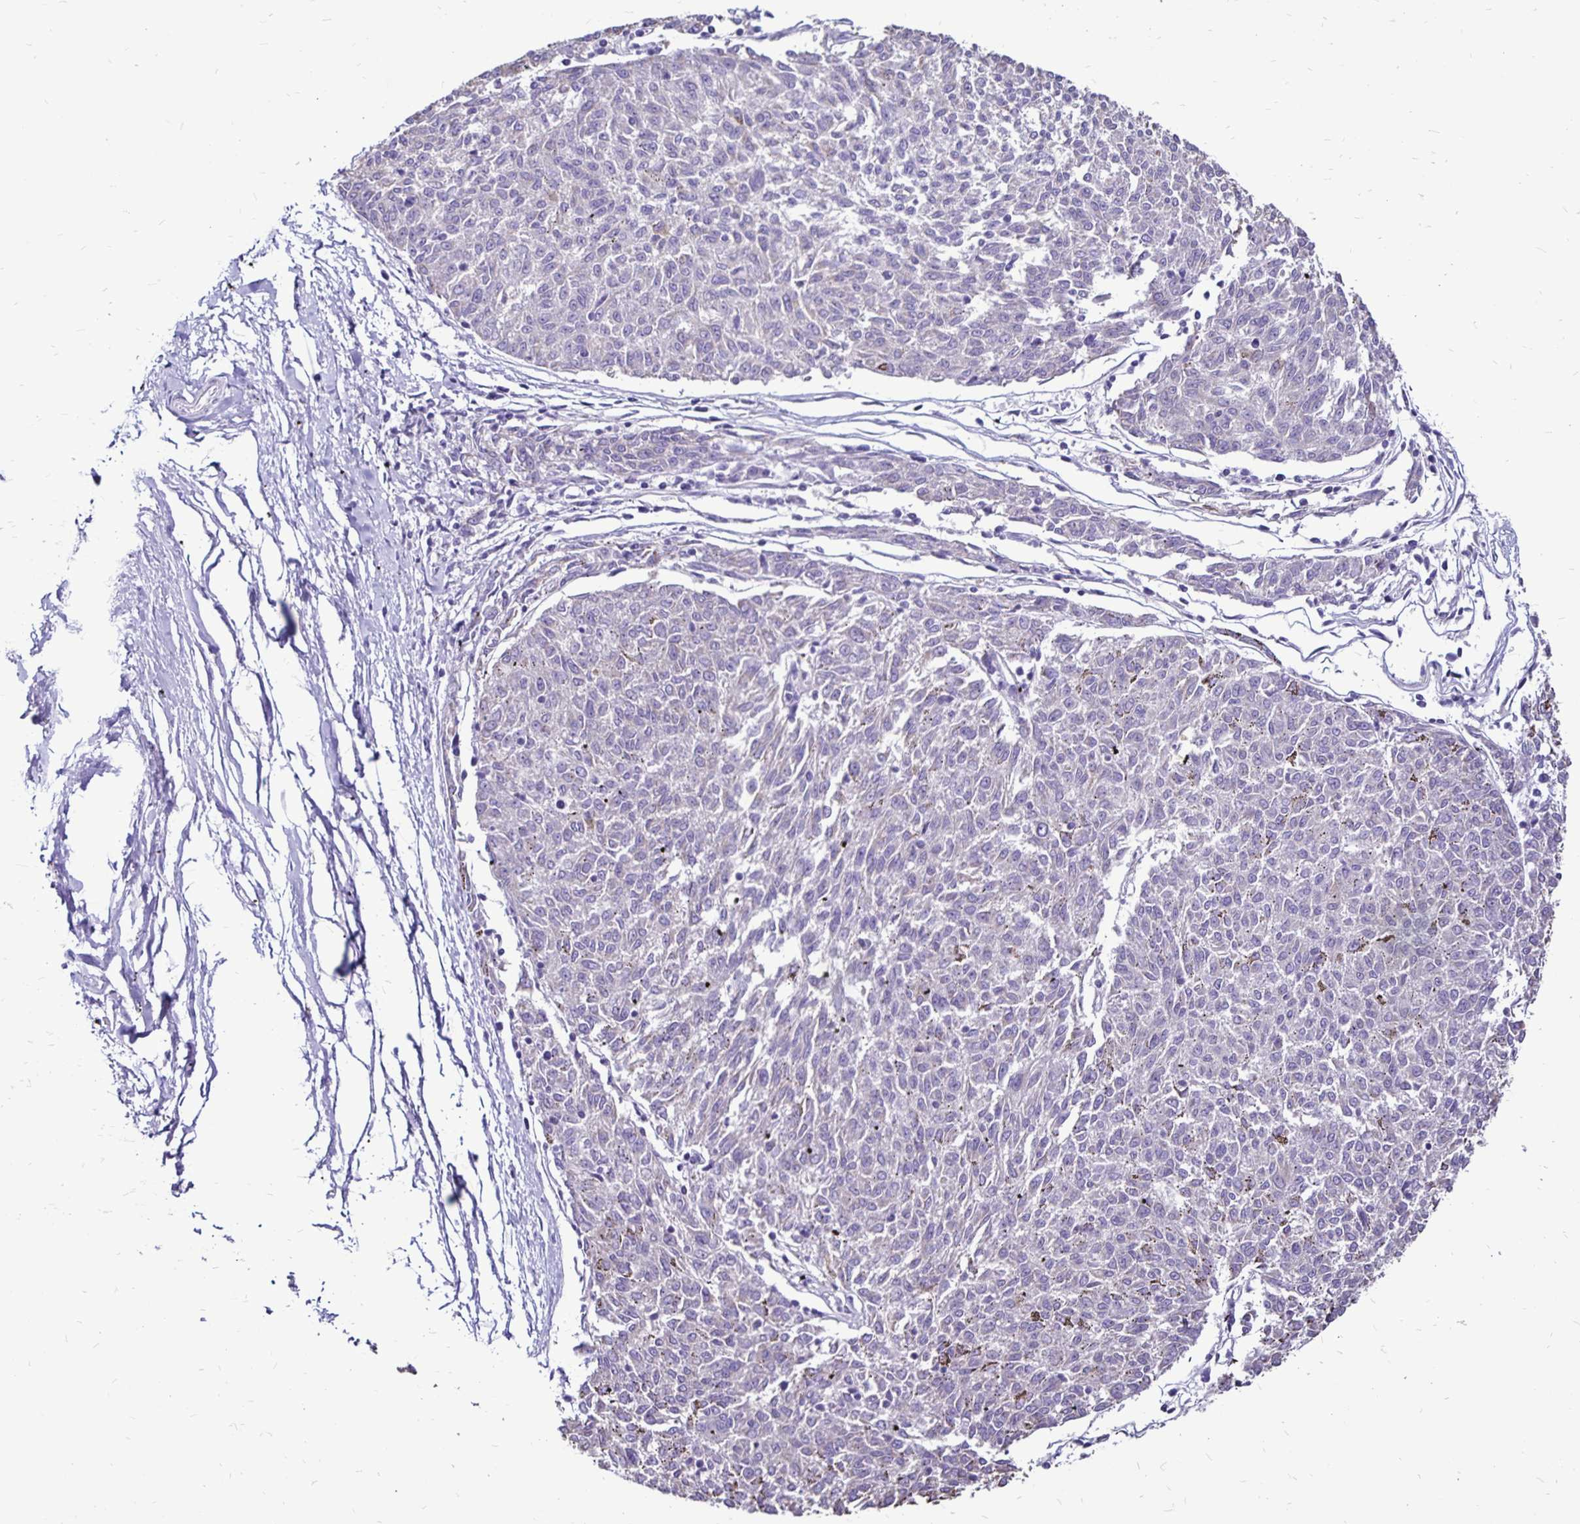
{"staining": {"intensity": "negative", "quantity": "none", "location": "none"}, "tissue": "melanoma", "cell_type": "Tumor cells", "image_type": "cancer", "snomed": [{"axis": "morphology", "description": "Malignant melanoma, NOS"}, {"axis": "topography", "description": "Skin"}], "caption": "Malignant melanoma was stained to show a protein in brown. There is no significant staining in tumor cells.", "gene": "EVPL", "patient": {"sex": "female", "age": 72}}